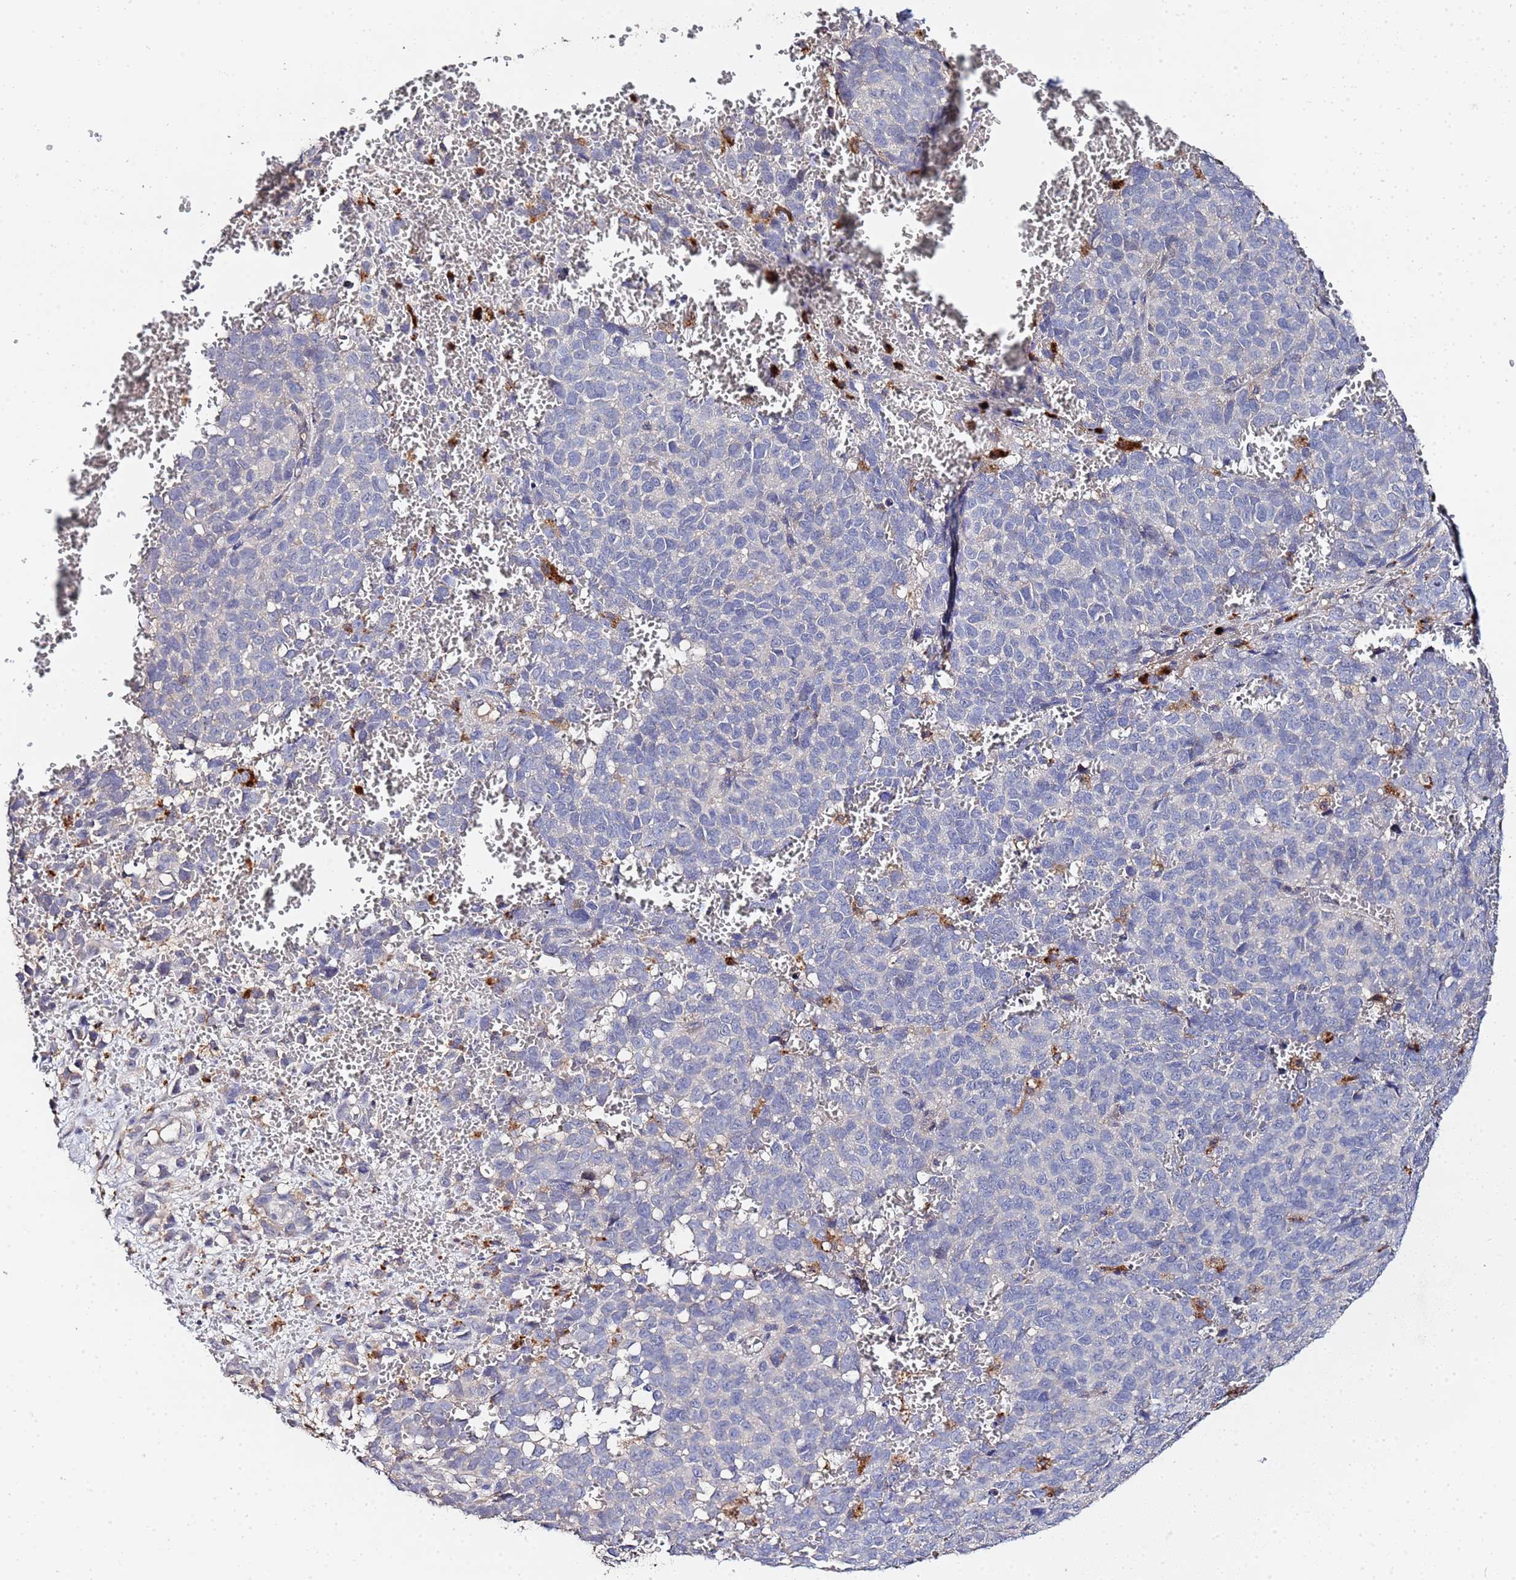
{"staining": {"intensity": "negative", "quantity": "none", "location": "none"}, "tissue": "melanoma", "cell_type": "Tumor cells", "image_type": "cancer", "snomed": [{"axis": "morphology", "description": "Malignant melanoma, NOS"}, {"axis": "topography", "description": "Nose, NOS"}], "caption": "Malignant melanoma was stained to show a protein in brown. There is no significant staining in tumor cells.", "gene": "TCP10L", "patient": {"sex": "female", "age": 48}}